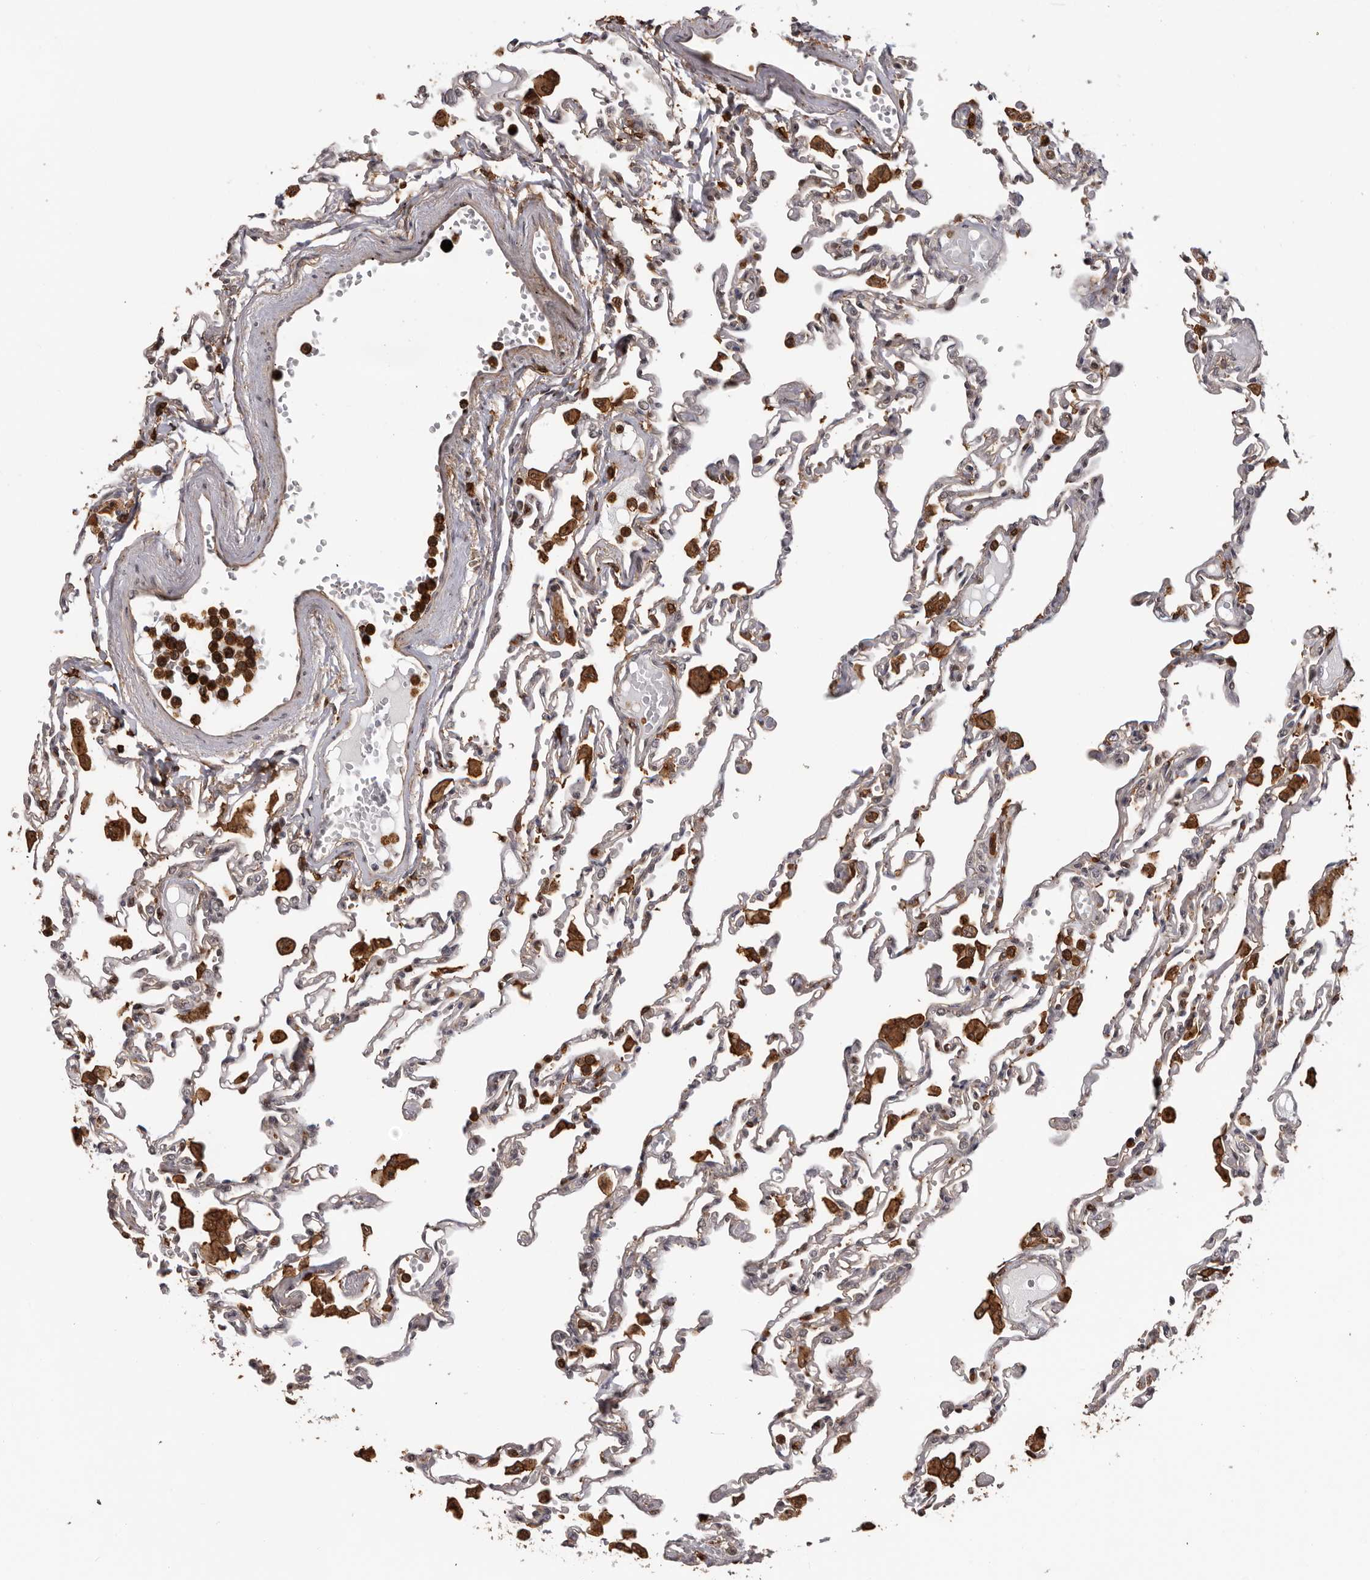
{"staining": {"intensity": "moderate", "quantity": "<25%", "location": "cytoplasmic/membranous"}, "tissue": "lung", "cell_type": "Alveolar cells", "image_type": "normal", "snomed": [{"axis": "morphology", "description": "Normal tissue, NOS"}, {"axis": "topography", "description": "Bronchus"}, {"axis": "topography", "description": "Lung"}], "caption": "A low amount of moderate cytoplasmic/membranous expression is identified in about <25% of alveolar cells in benign lung.", "gene": "PRR12", "patient": {"sex": "female", "age": 49}}